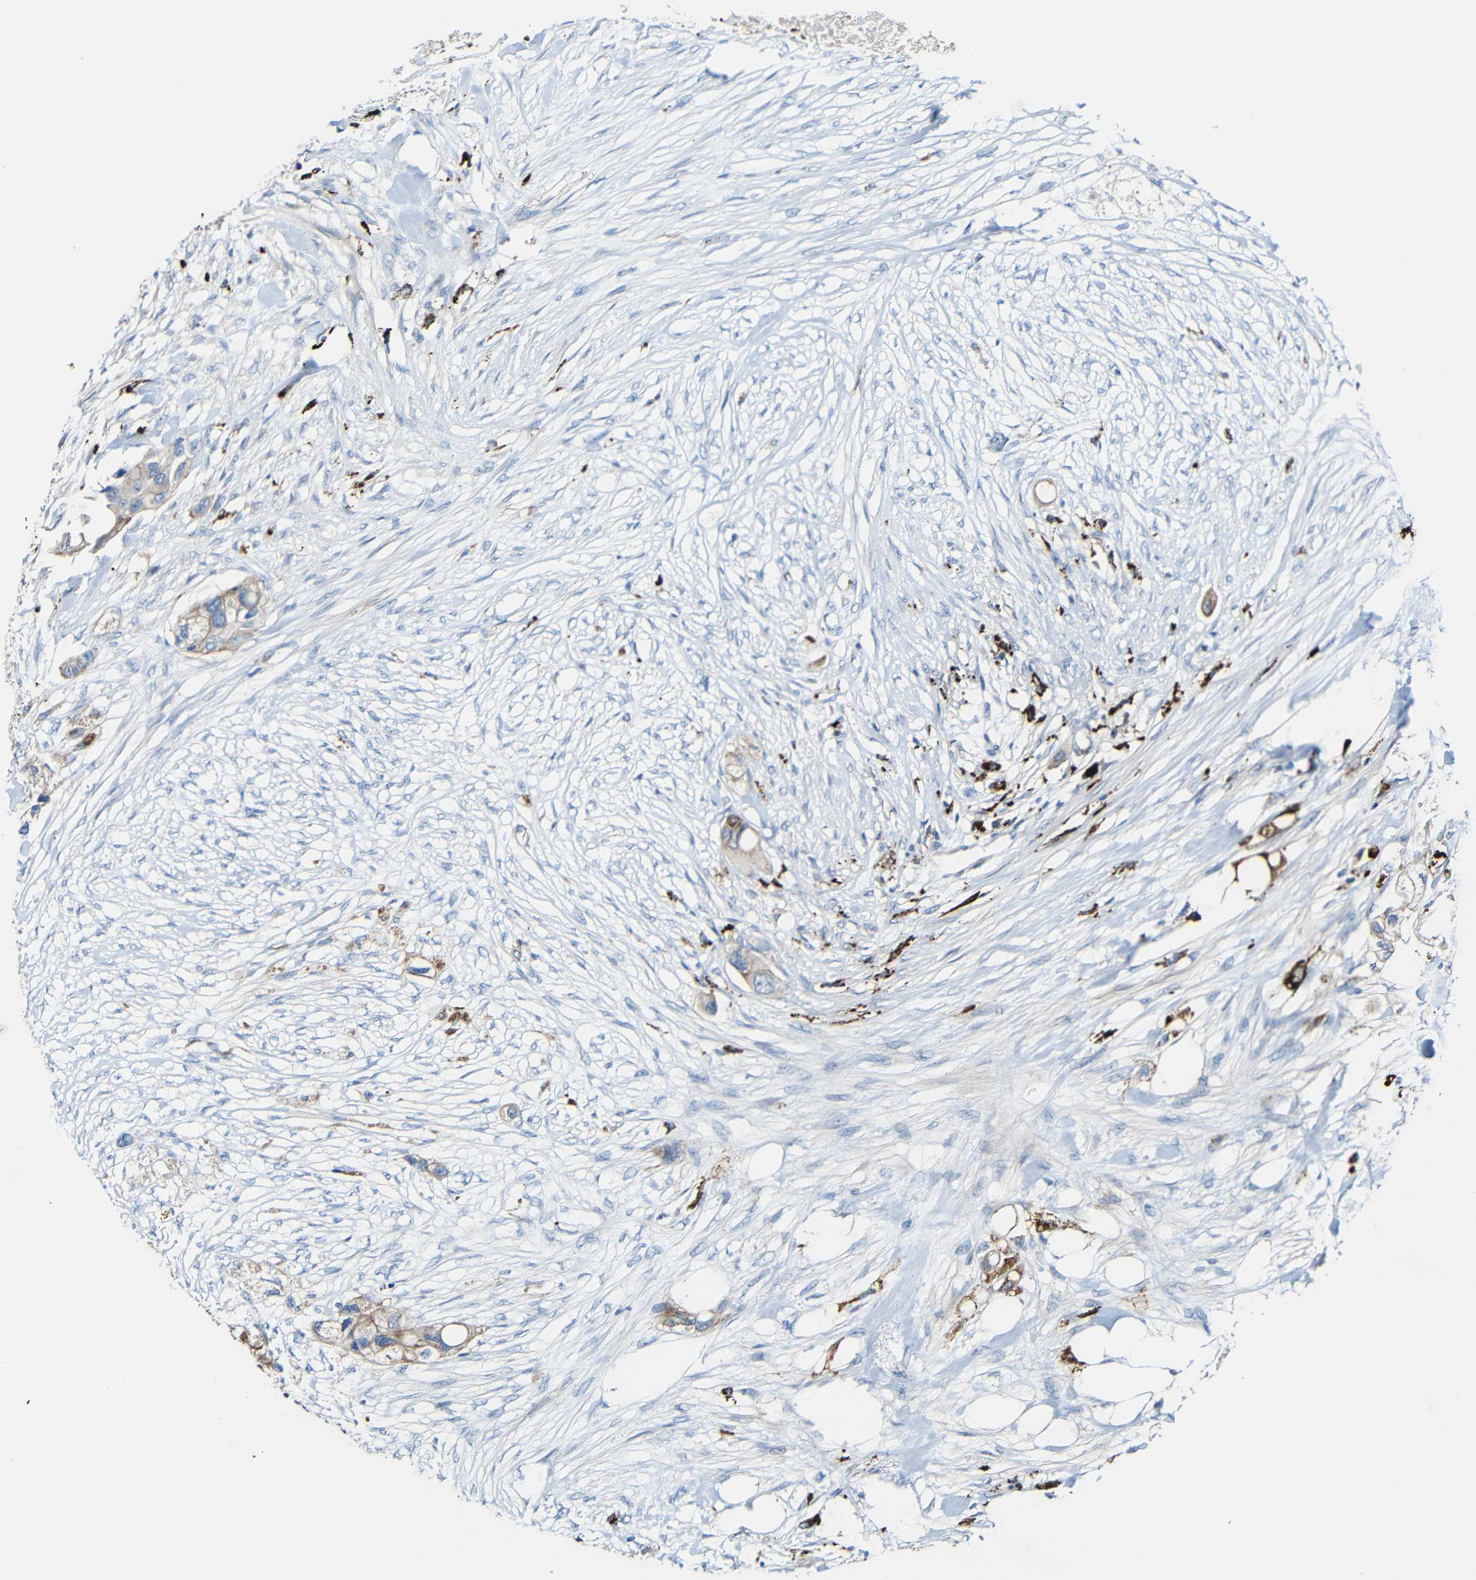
{"staining": {"intensity": "moderate", "quantity": ">75%", "location": "cytoplasmic/membranous"}, "tissue": "colorectal cancer", "cell_type": "Tumor cells", "image_type": "cancer", "snomed": [{"axis": "morphology", "description": "Adenocarcinoma, NOS"}, {"axis": "topography", "description": "Colon"}], "caption": "Immunohistochemical staining of human adenocarcinoma (colorectal) displays medium levels of moderate cytoplasmic/membranous protein positivity in approximately >75% of tumor cells.", "gene": "HLA-DMA", "patient": {"sex": "female", "age": 57}}